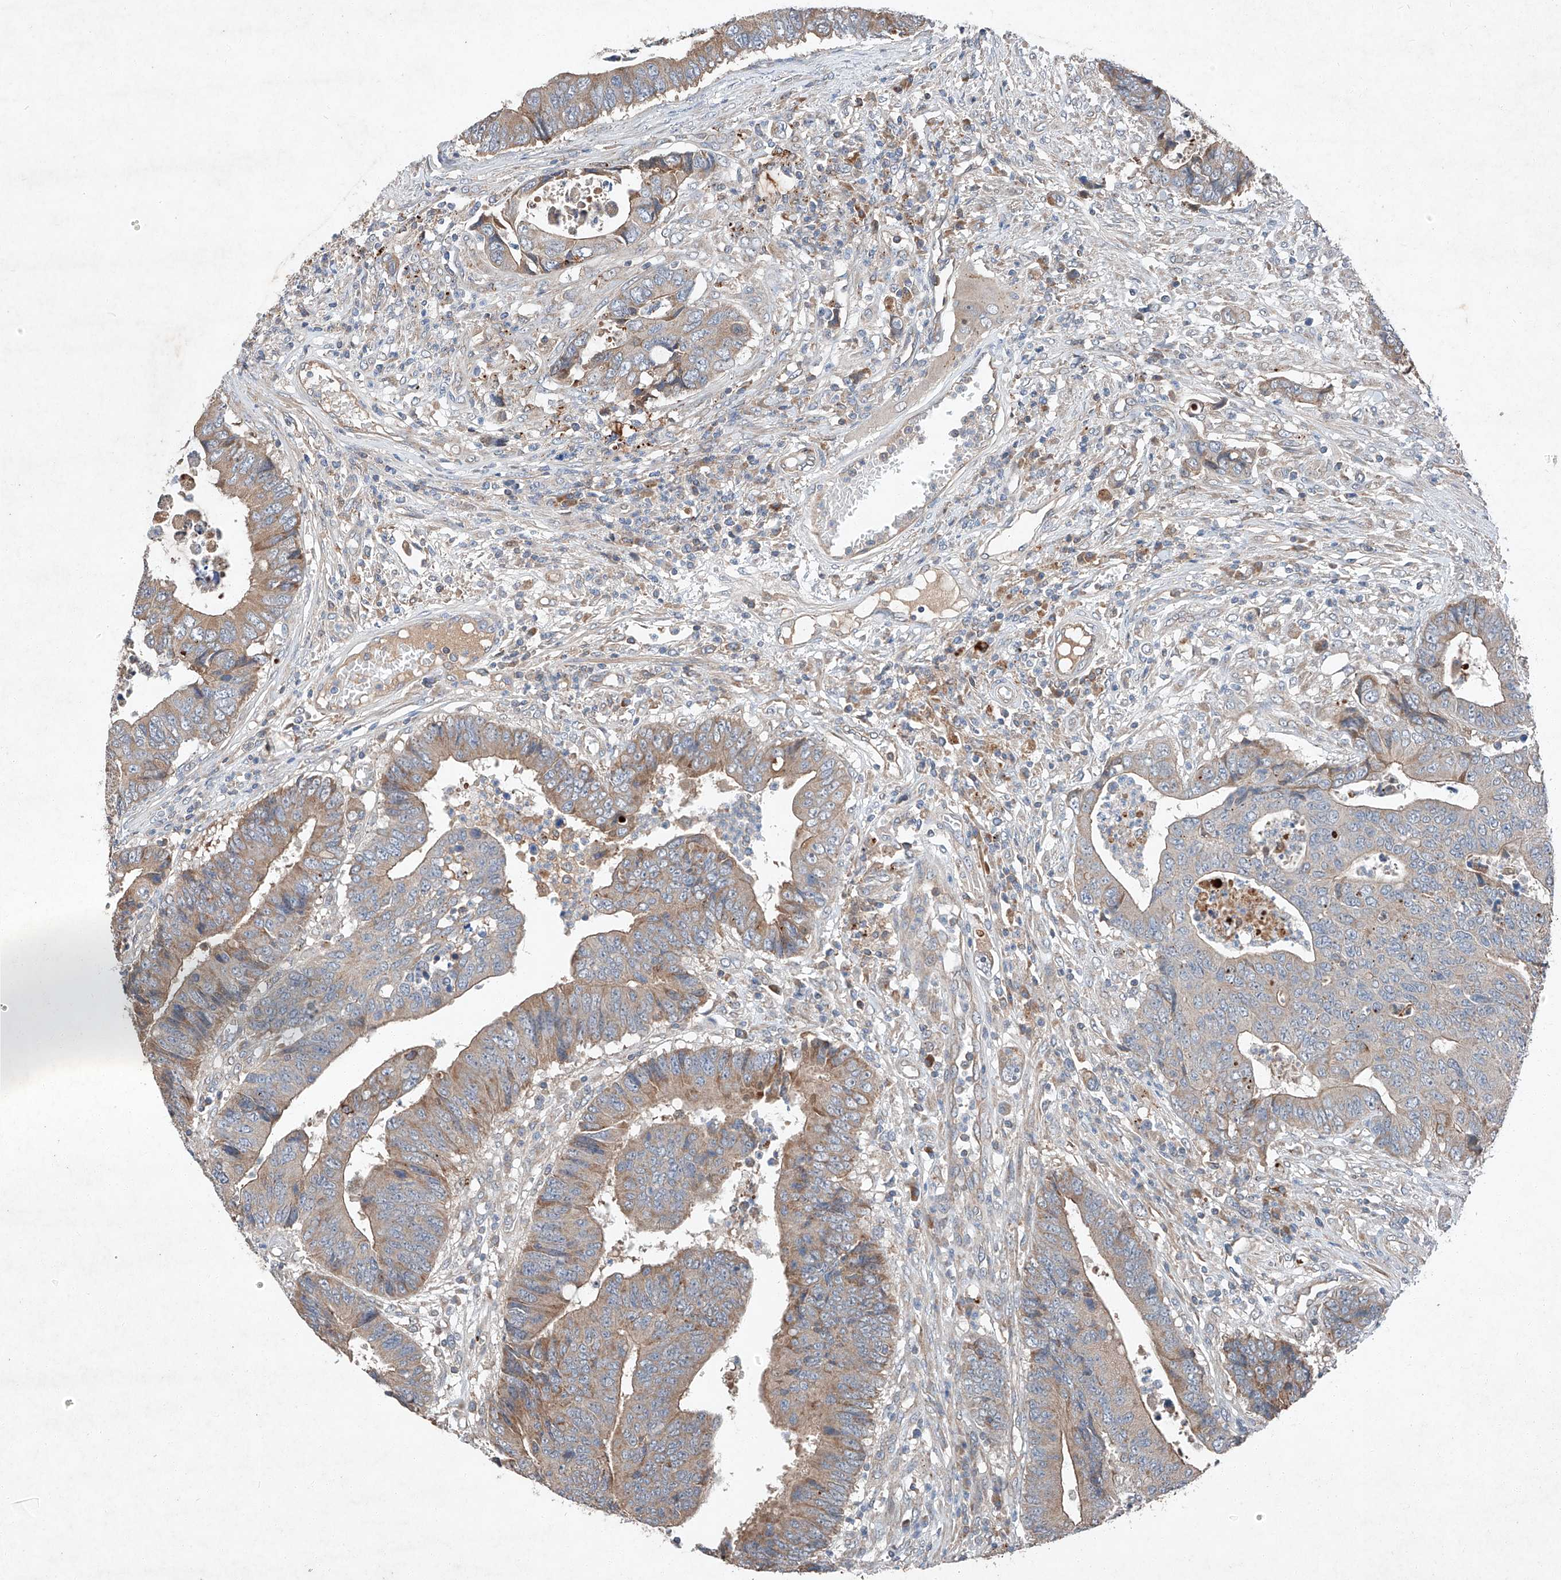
{"staining": {"intensity": "moderate", "quantity": "<25%", "location": "cytoplasmic/membranous"}, "tissue": "colorectal cancer", "cell_type": "Tumor cells", "image_type": "cancer", "snomed": [{"axis": "morphology", "description": "Adenocarcinoma, NOS"}, {"axis": "topography", "description": "Rectum"}], "caption": "The image reveals immunohistochemical staining of colorectal cancer. There is moderate cytoplasmic/membranous staining is identified in about <25% of tumor cells.", "gene": "RUSC1", "patient": {"sex": "male", "age": 84}}